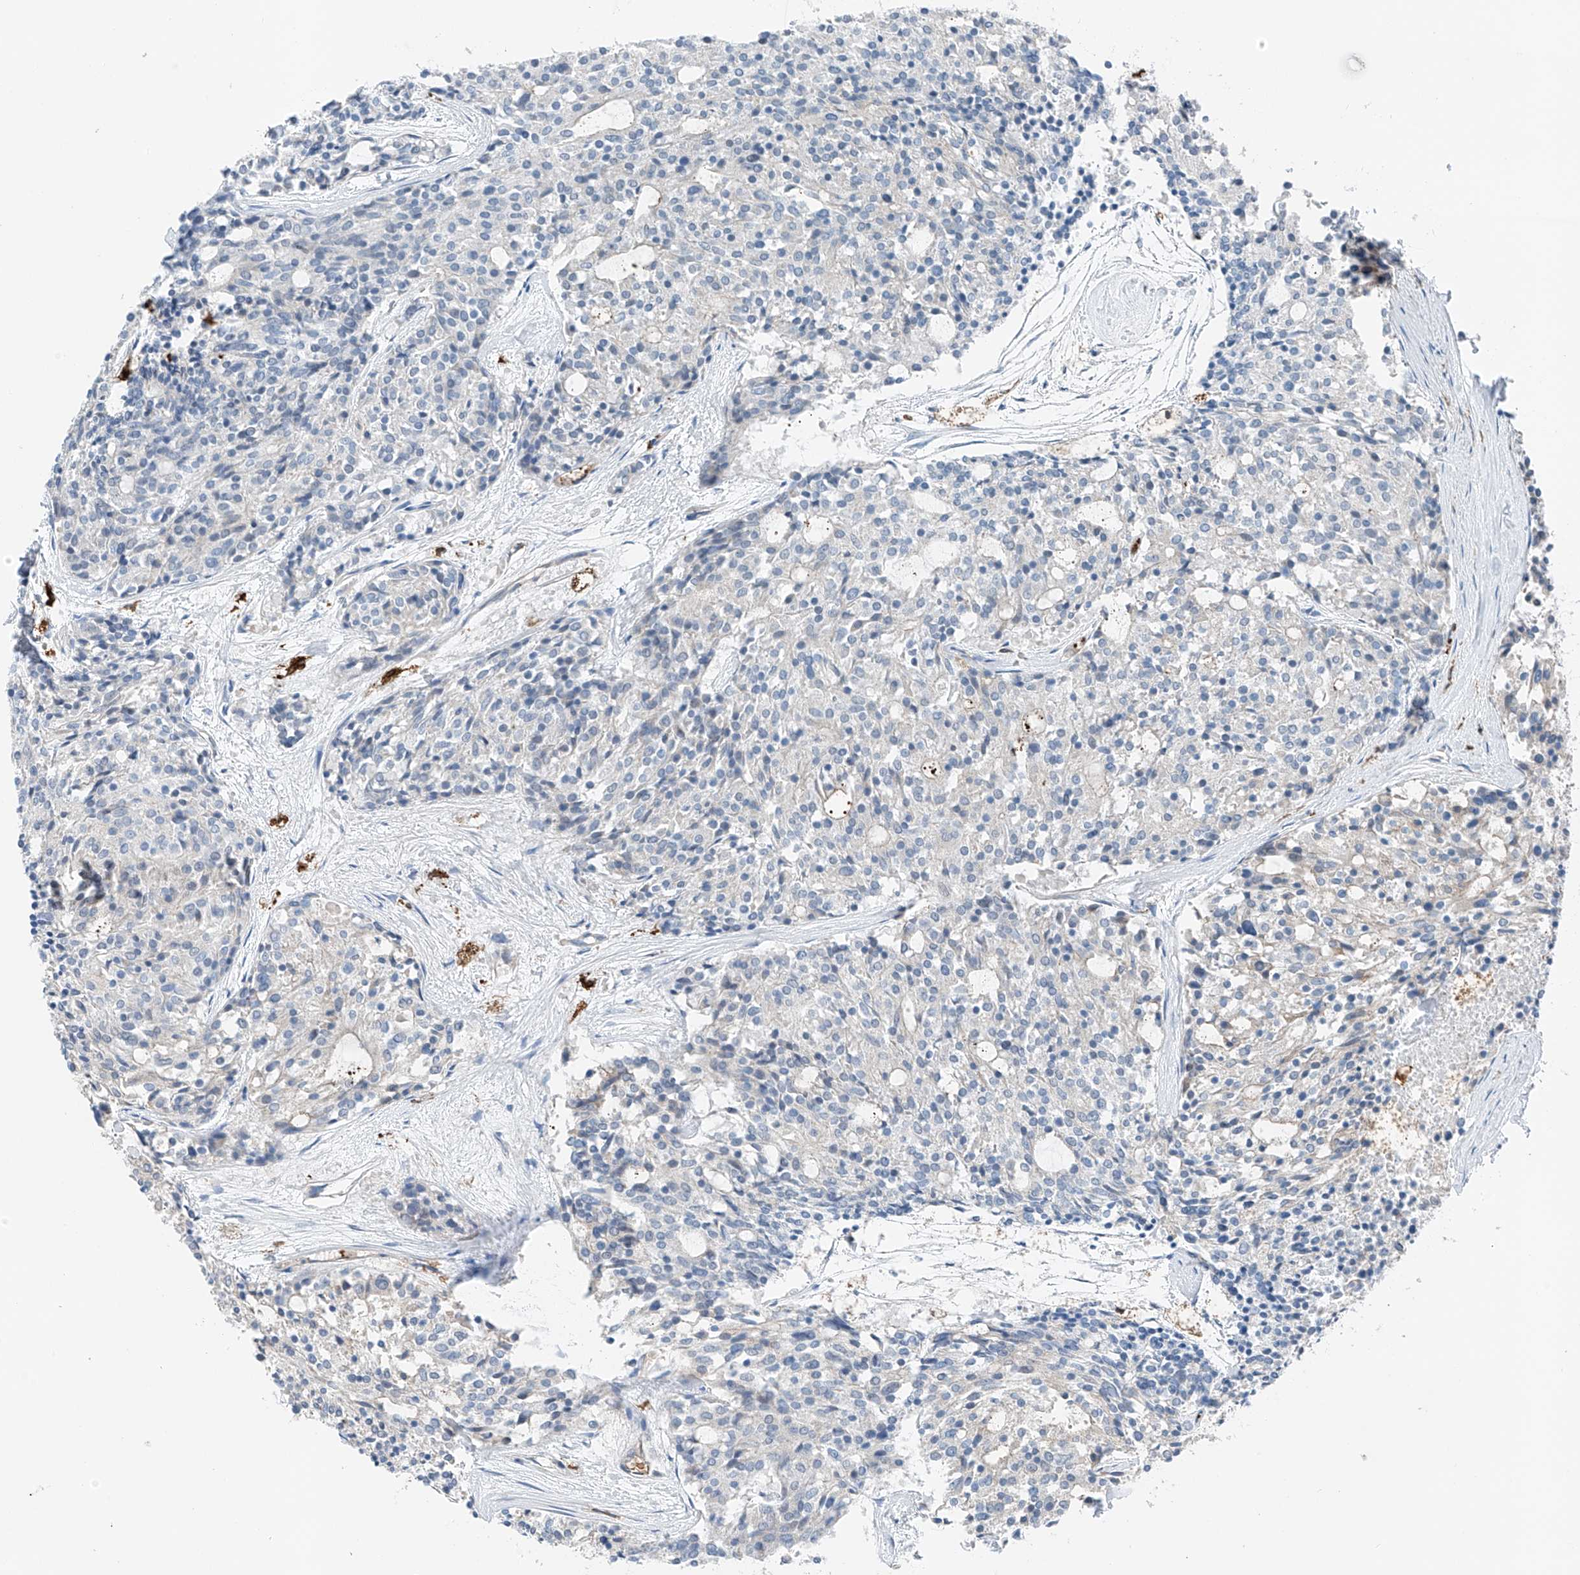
{"staining": {"intensity": "negative", "quantity": "none", "location": "none"}, "tissue": "carcinoid", "cell_type": "Tumor cells", "image_type": "cancer", "snomed": [{"axis": "morphology", "description": "Carcinoid, malignant, NOS"}, {"axis": "topography", "description": "Pancreas"}], "caption": "Tumor cells show no significant protein positivity in carcinoid. (Stains: DAB IHC with hematoxylin counter stain, Microscopy: brightfield microscopy at high magnification).", "gene": "TBXAS1", "patient": {"sex": "female", "age": 54}}